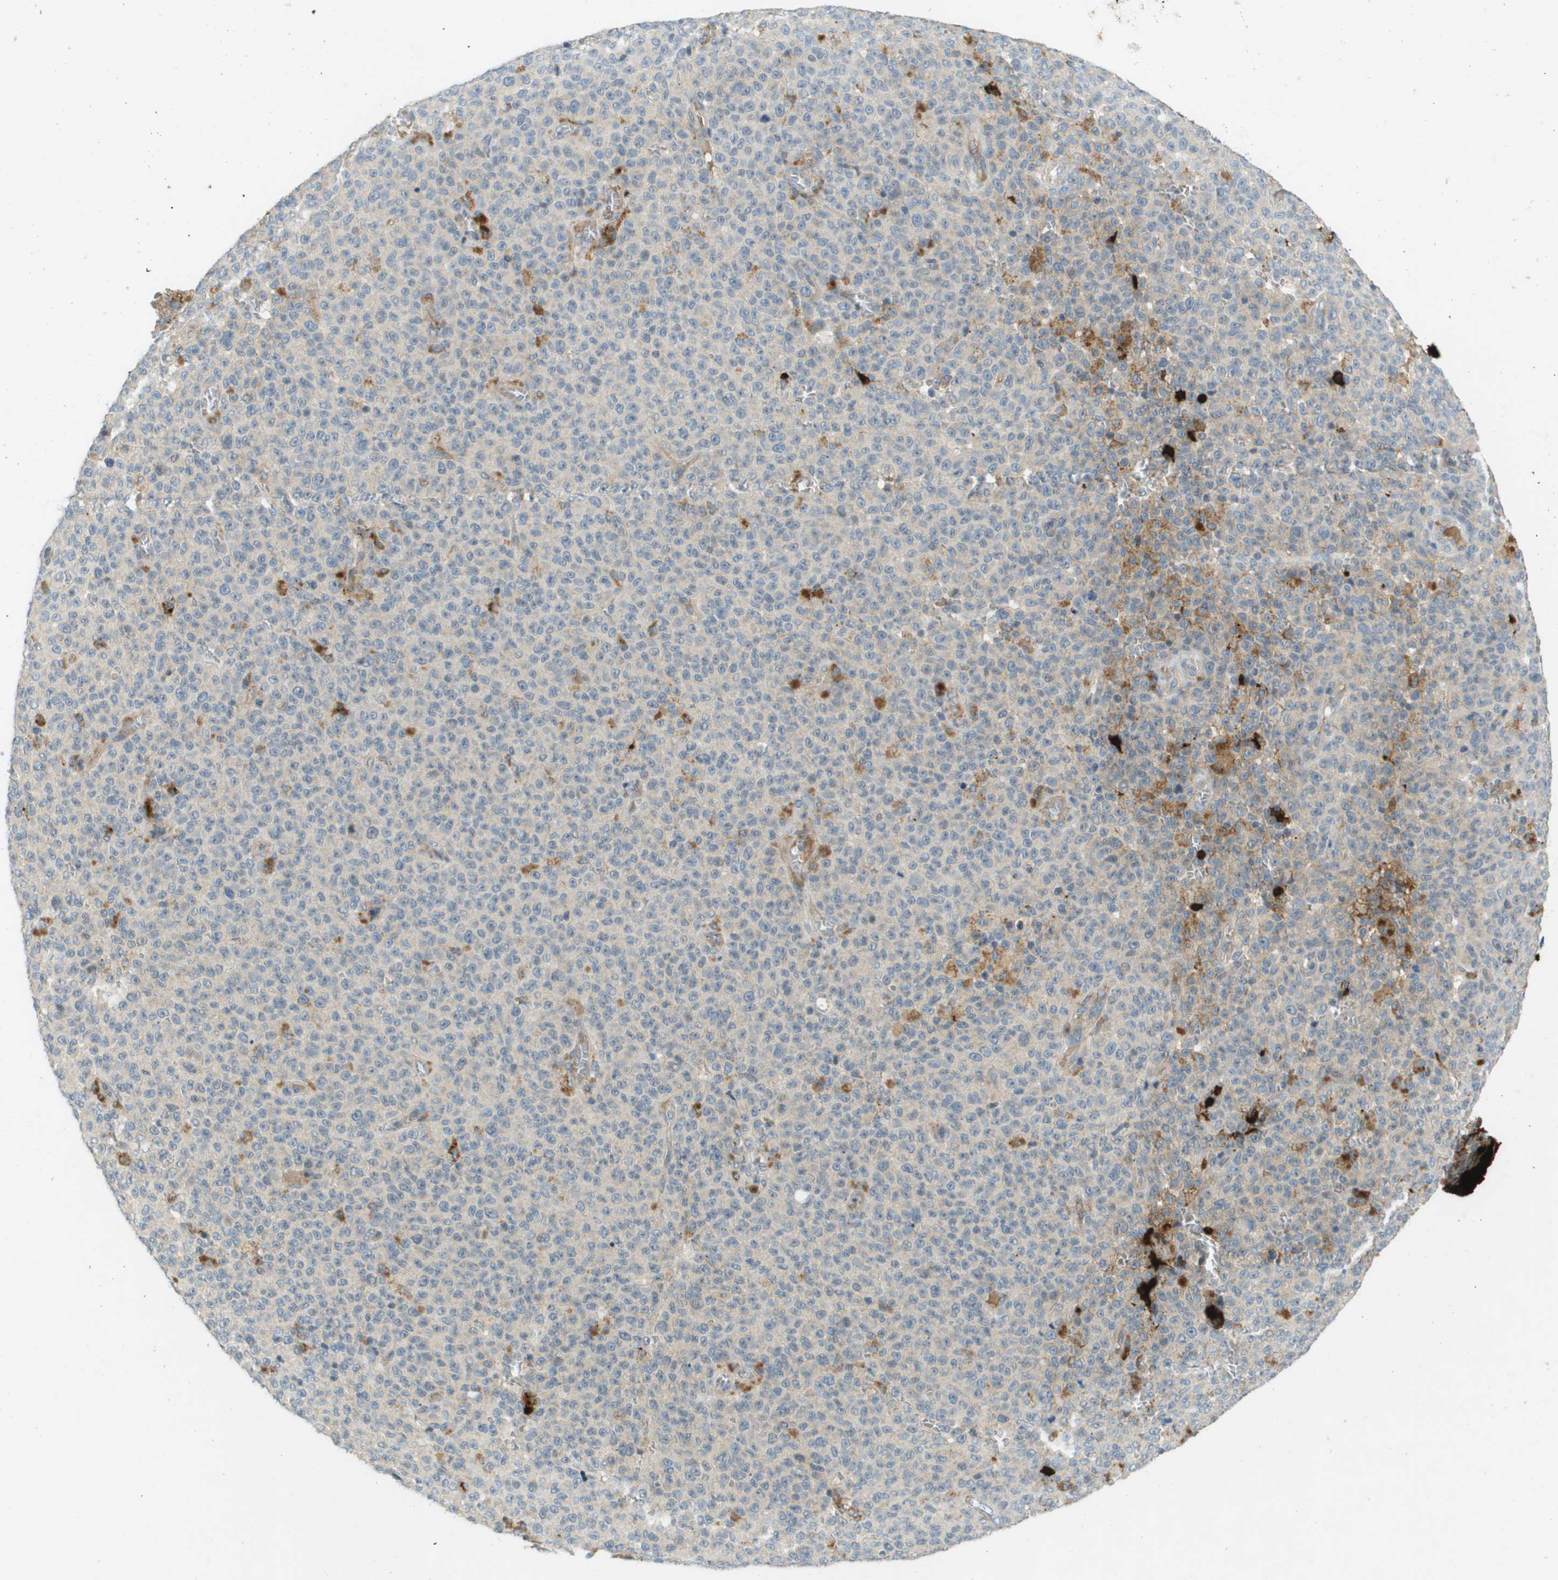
{"staining": {"intensity": "negative", "quantity": "none", "location": "none"}, "tissue": "melanoma", "cell_type": "Tumor cells", "image_type": "cancer", "snomed": [{"axis": "morphology", "description": "Malignant melanoma, NOS"}, {"axis": "topography", "description": "Skin"}], "caption": "Tumor cells are negative for protein expression in human malignant melanoma. (Stains: DAB (3,3'-diaminobenzidine) immunohistochemistry (IHC) with hematoxylin counter stain, Microscopy: brightfield microscopy at high magnification).", "gene": "VTN", "patient": {"sex": "female", "age": 82}}